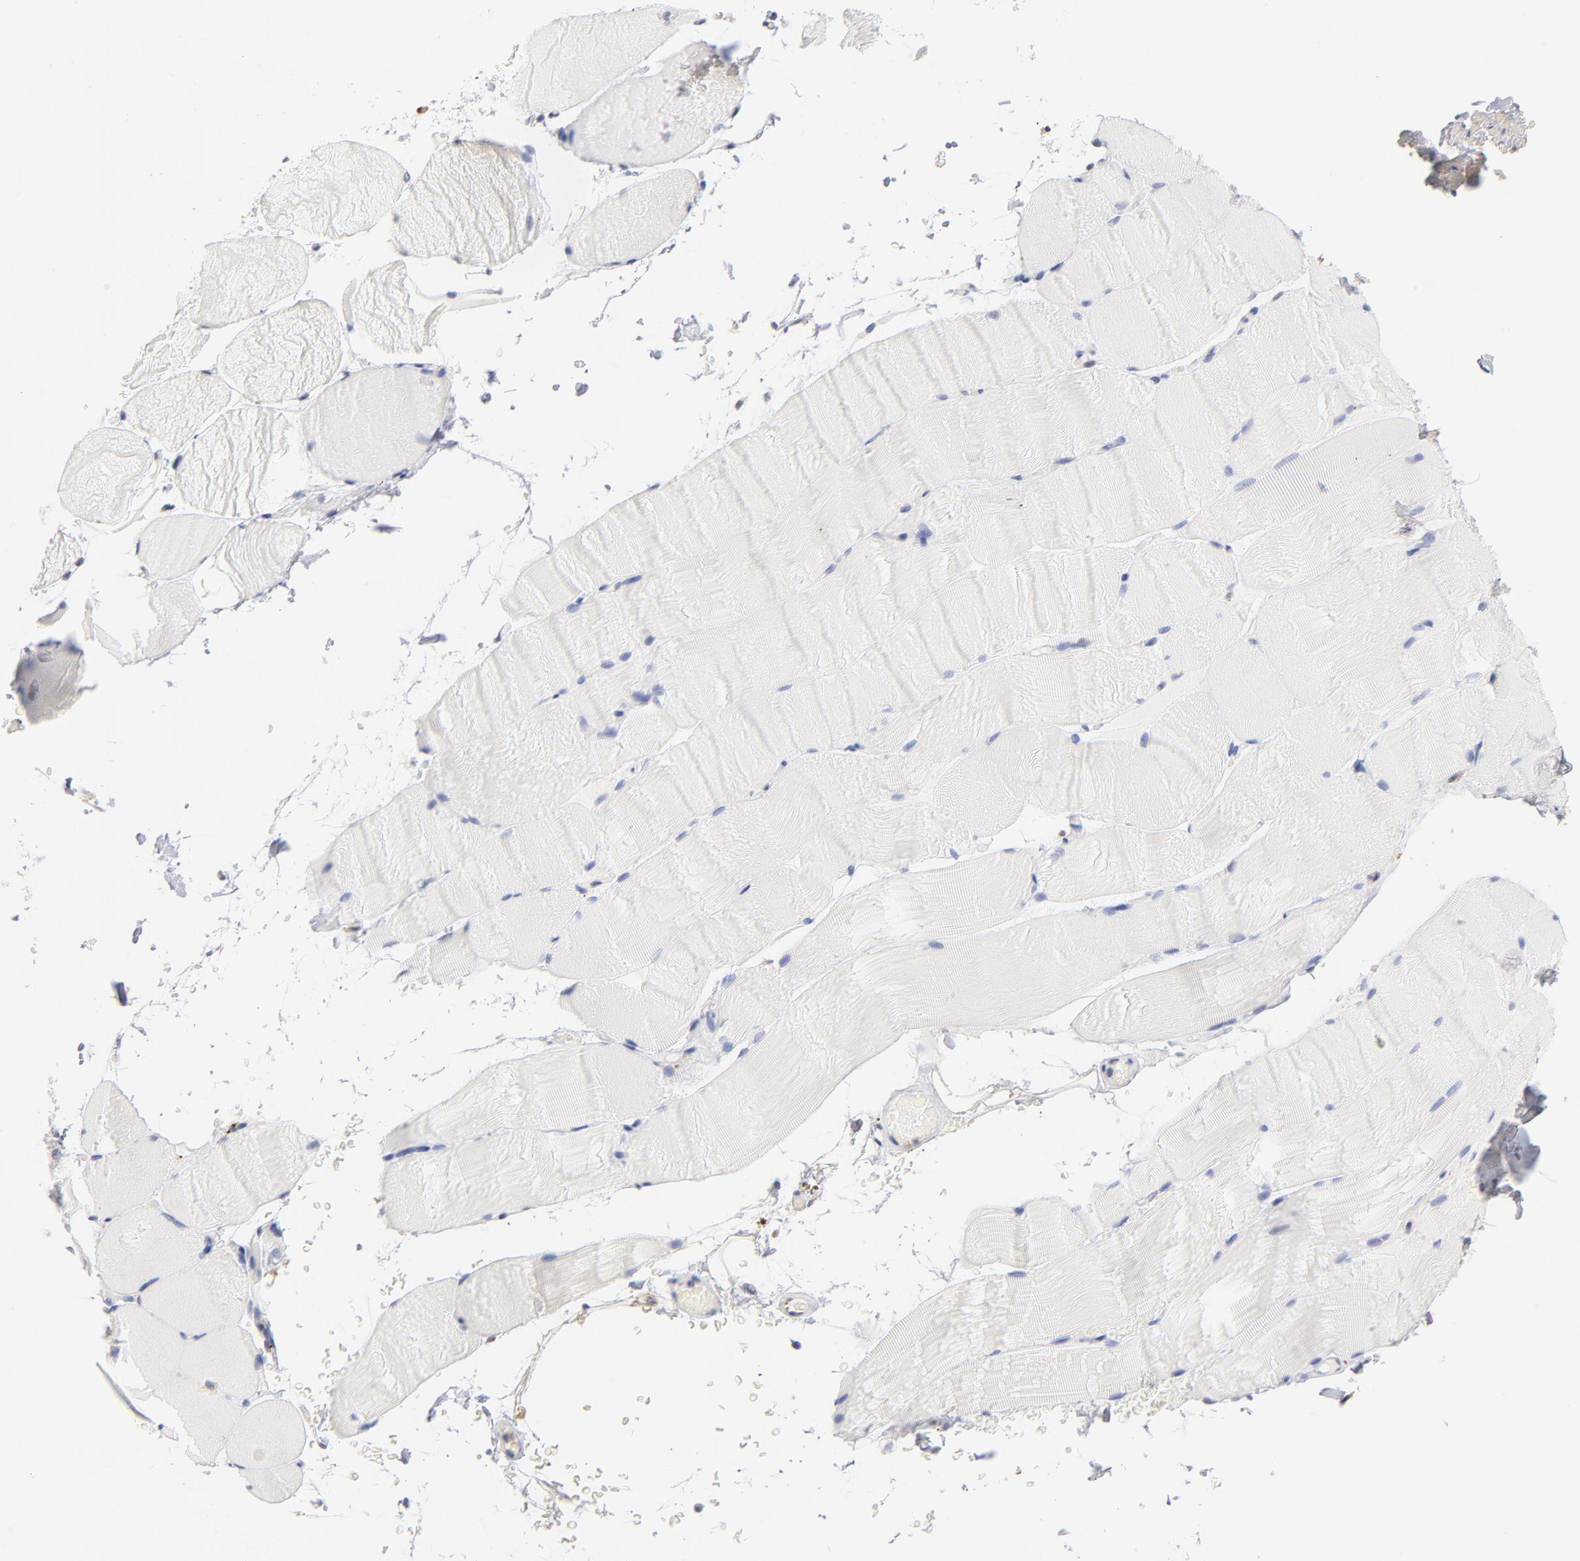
{"staining": {"intensity": "negative", "quantity": "none", "location": "none"}, "tissue": "skeletal muscle", "cell_type": "Myocytes", "image_type": "normal", "snomed": [{"axis": "morphology", "description": "Normal tissue, NOS"}, {"axis": "topography", "description": "Skeletal muscle"}], "caption": "Myocytes show no significant protein staining in normal skeletal muscle. (IHC, brightfield microscopy, high magnification).", "gene": "ITGA8", "patient": {"sex": "female", "age": 37}}